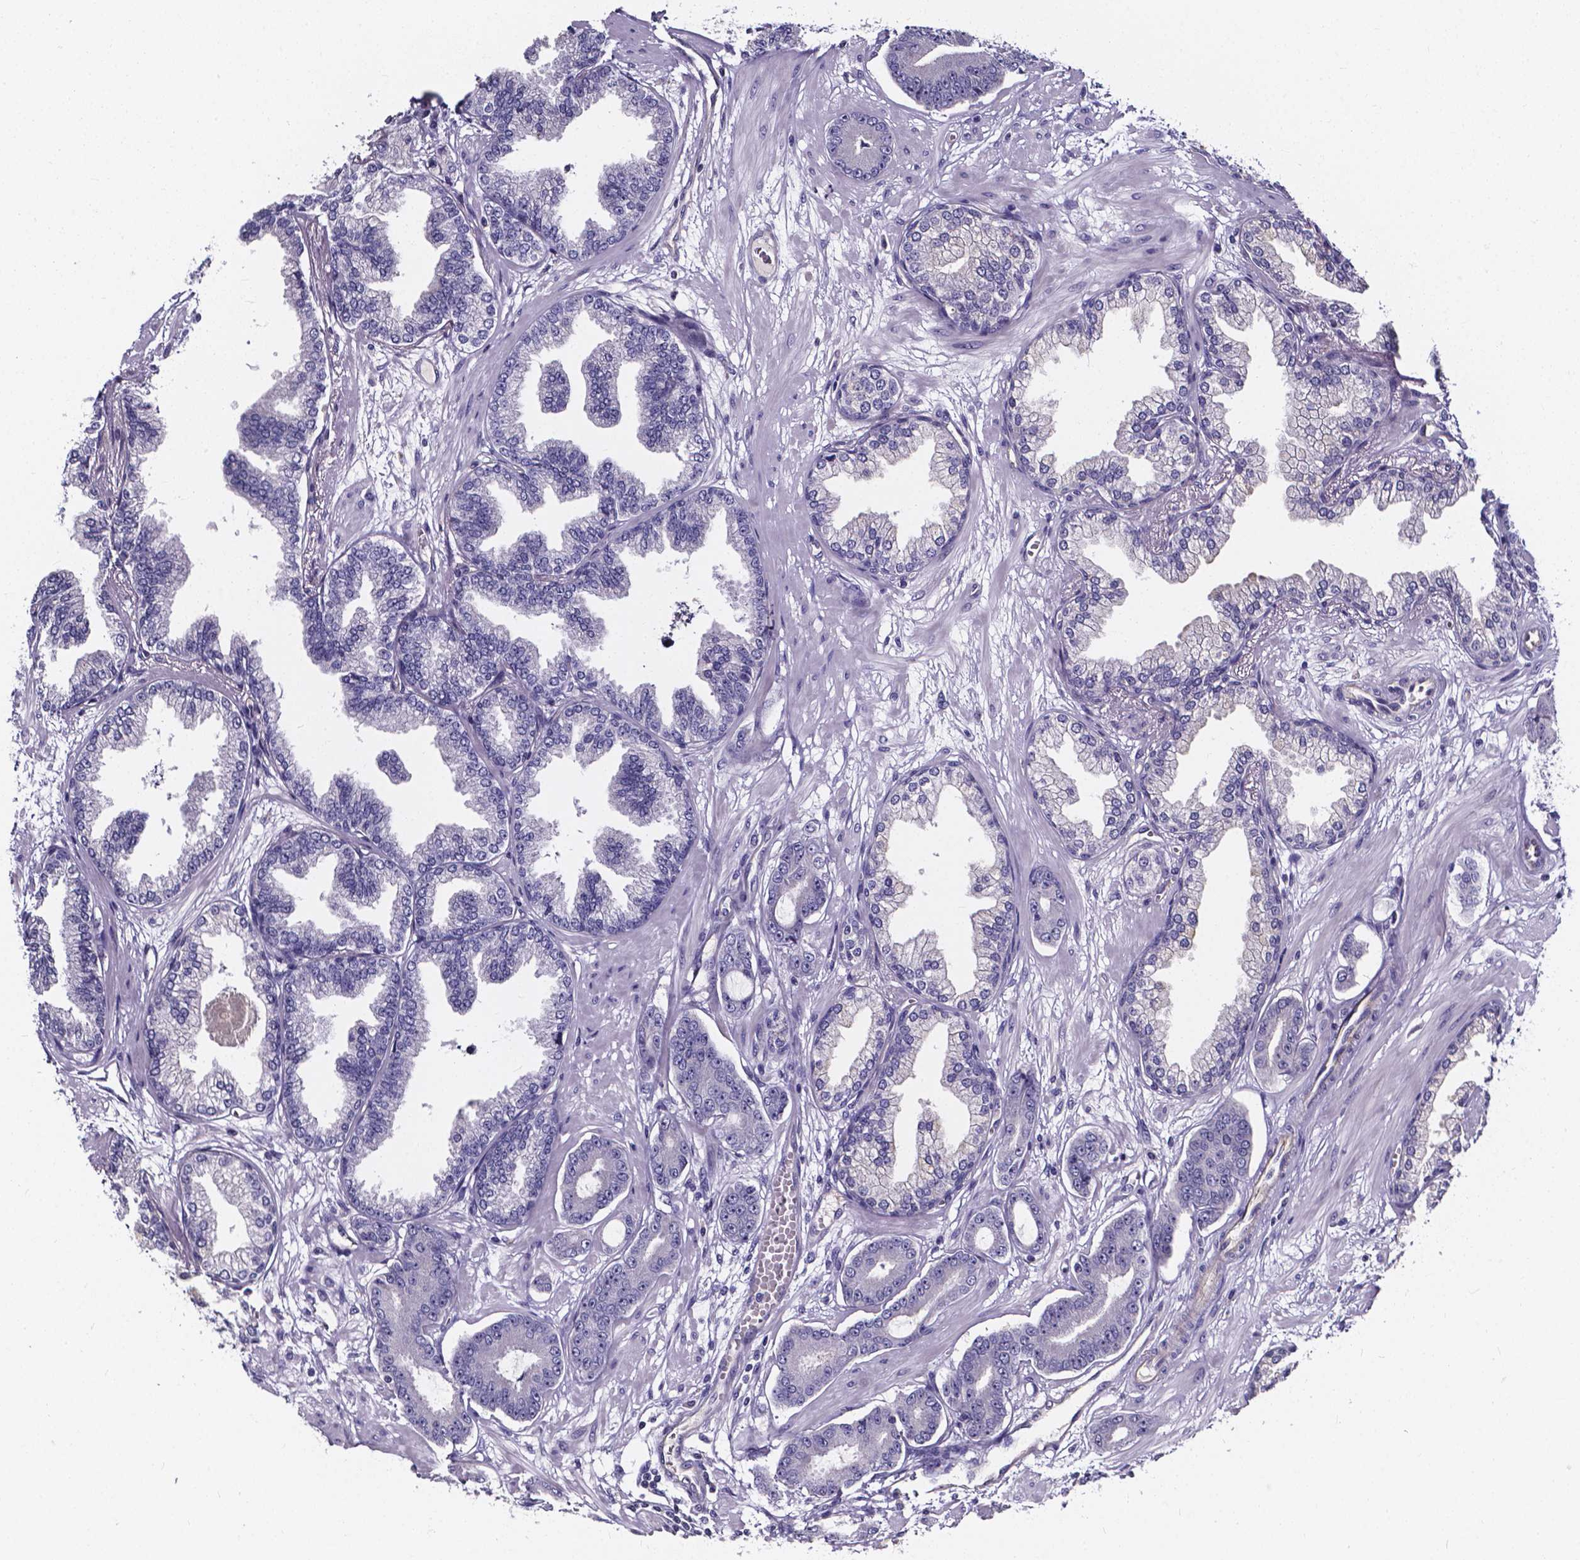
{"staining": {"intensity": "negative", "quantity": "none", "location": "none"}, "tissue": "prostate cancer", "cell_type": "Tumor cells", "image_type": "cancer", "snomed": [{"axis": "morphology", "description": "Adenocarcinoma, Low grade"}, {"axis": "topography", "description": "Prostate"}], "caption": "Immunohistochemical staining of human prostate cancer shows no significant staining in tumor cells.", "gene": "CACNG8", "patient": {"sex": "male", "age": 64}}